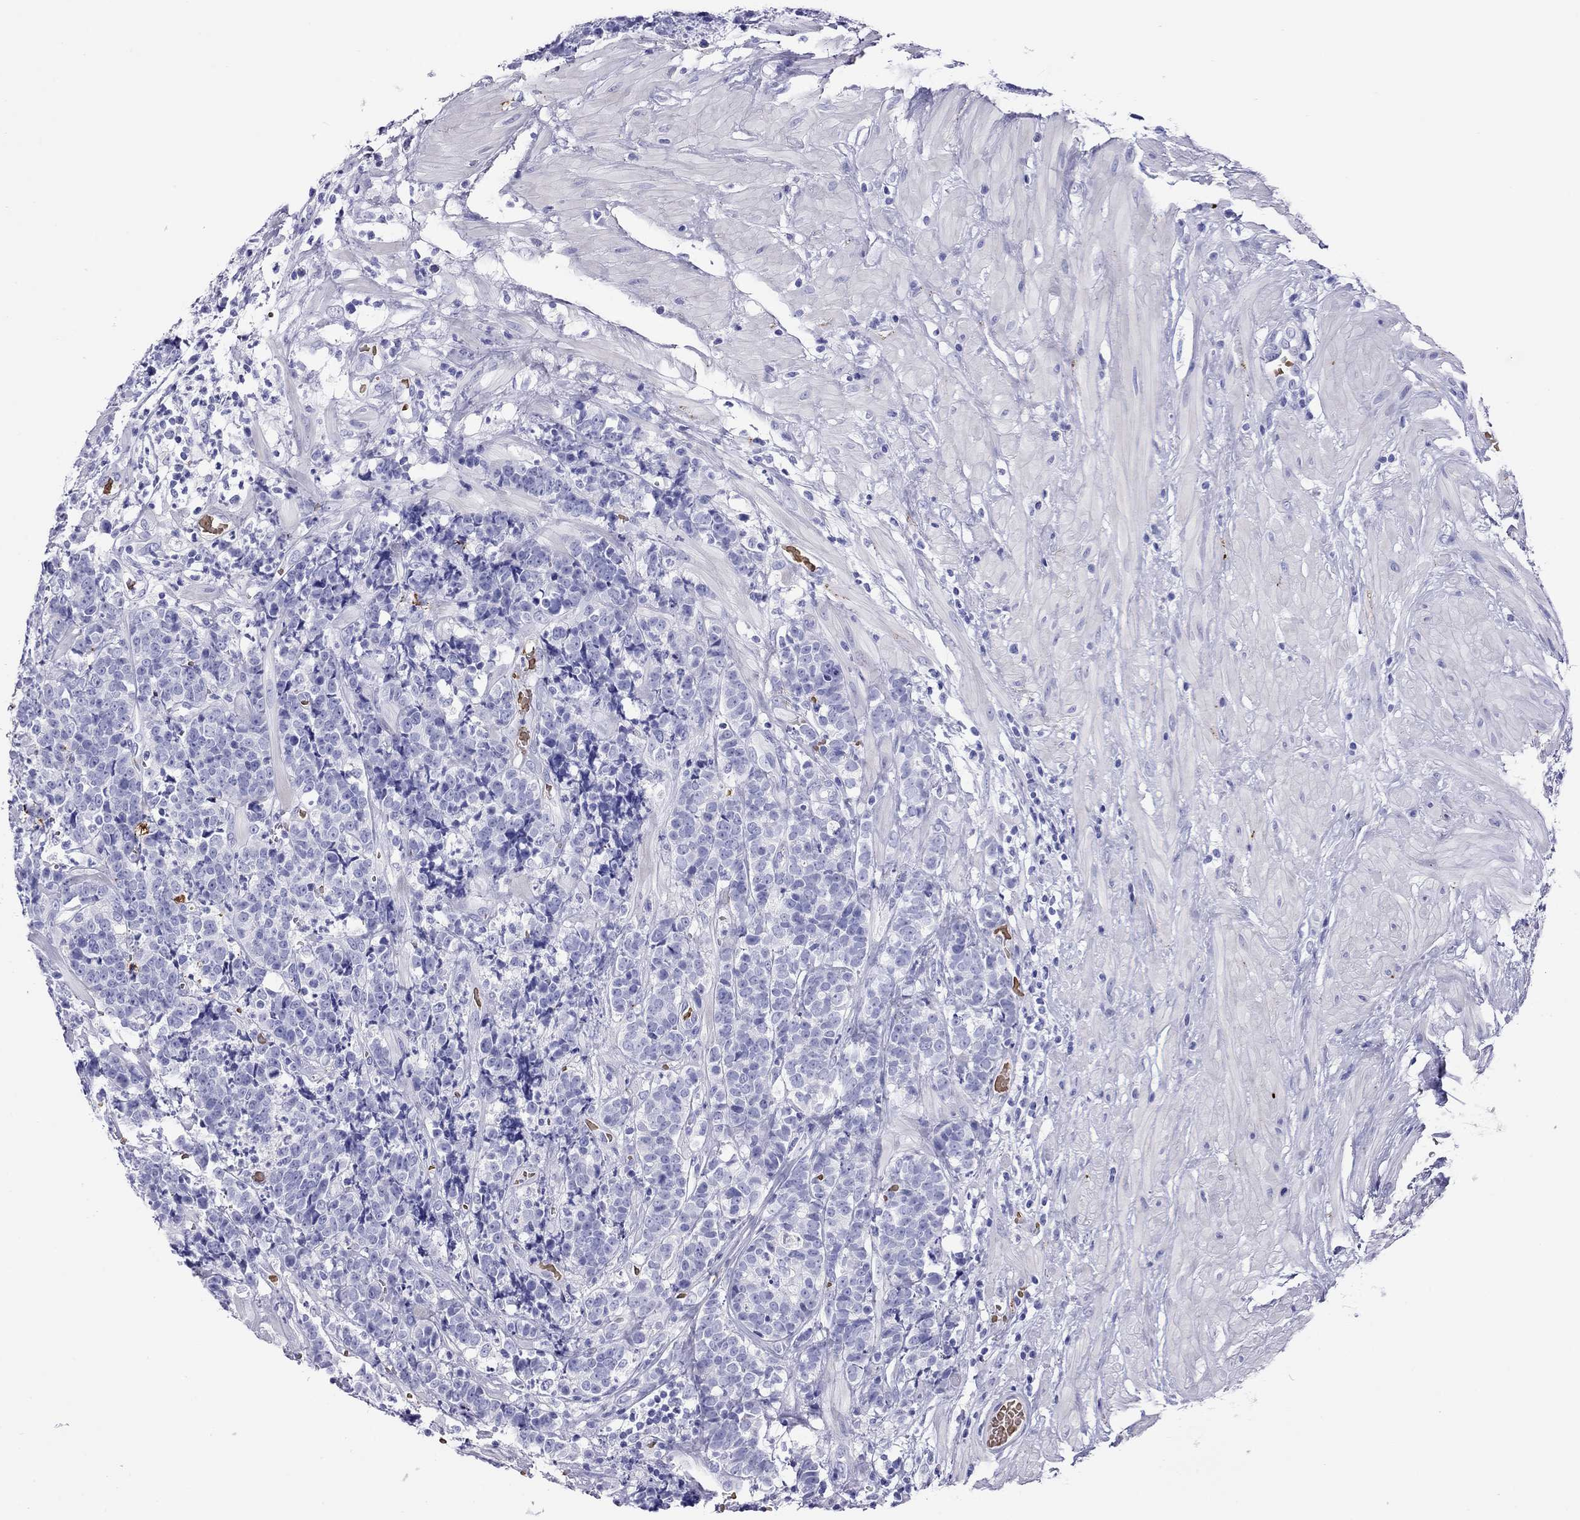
{"staining": {"intensity": "negative", "quantity": "none", "location": "none"}, "tissue": "prostate cancer", "cell_type": "Tumor cells", "image_type": "cancer", "snomed": [{"axis": "morphology", "description": "Adenocarcinoma, NOS"}, {"axis": "topography", "description": "Prostate"}], "caption": "Tumor cells show no significant expression in prostate adenocarcinoma.", "gene": "PTPRN", "patient": {"sex": "male", "age": 67}}